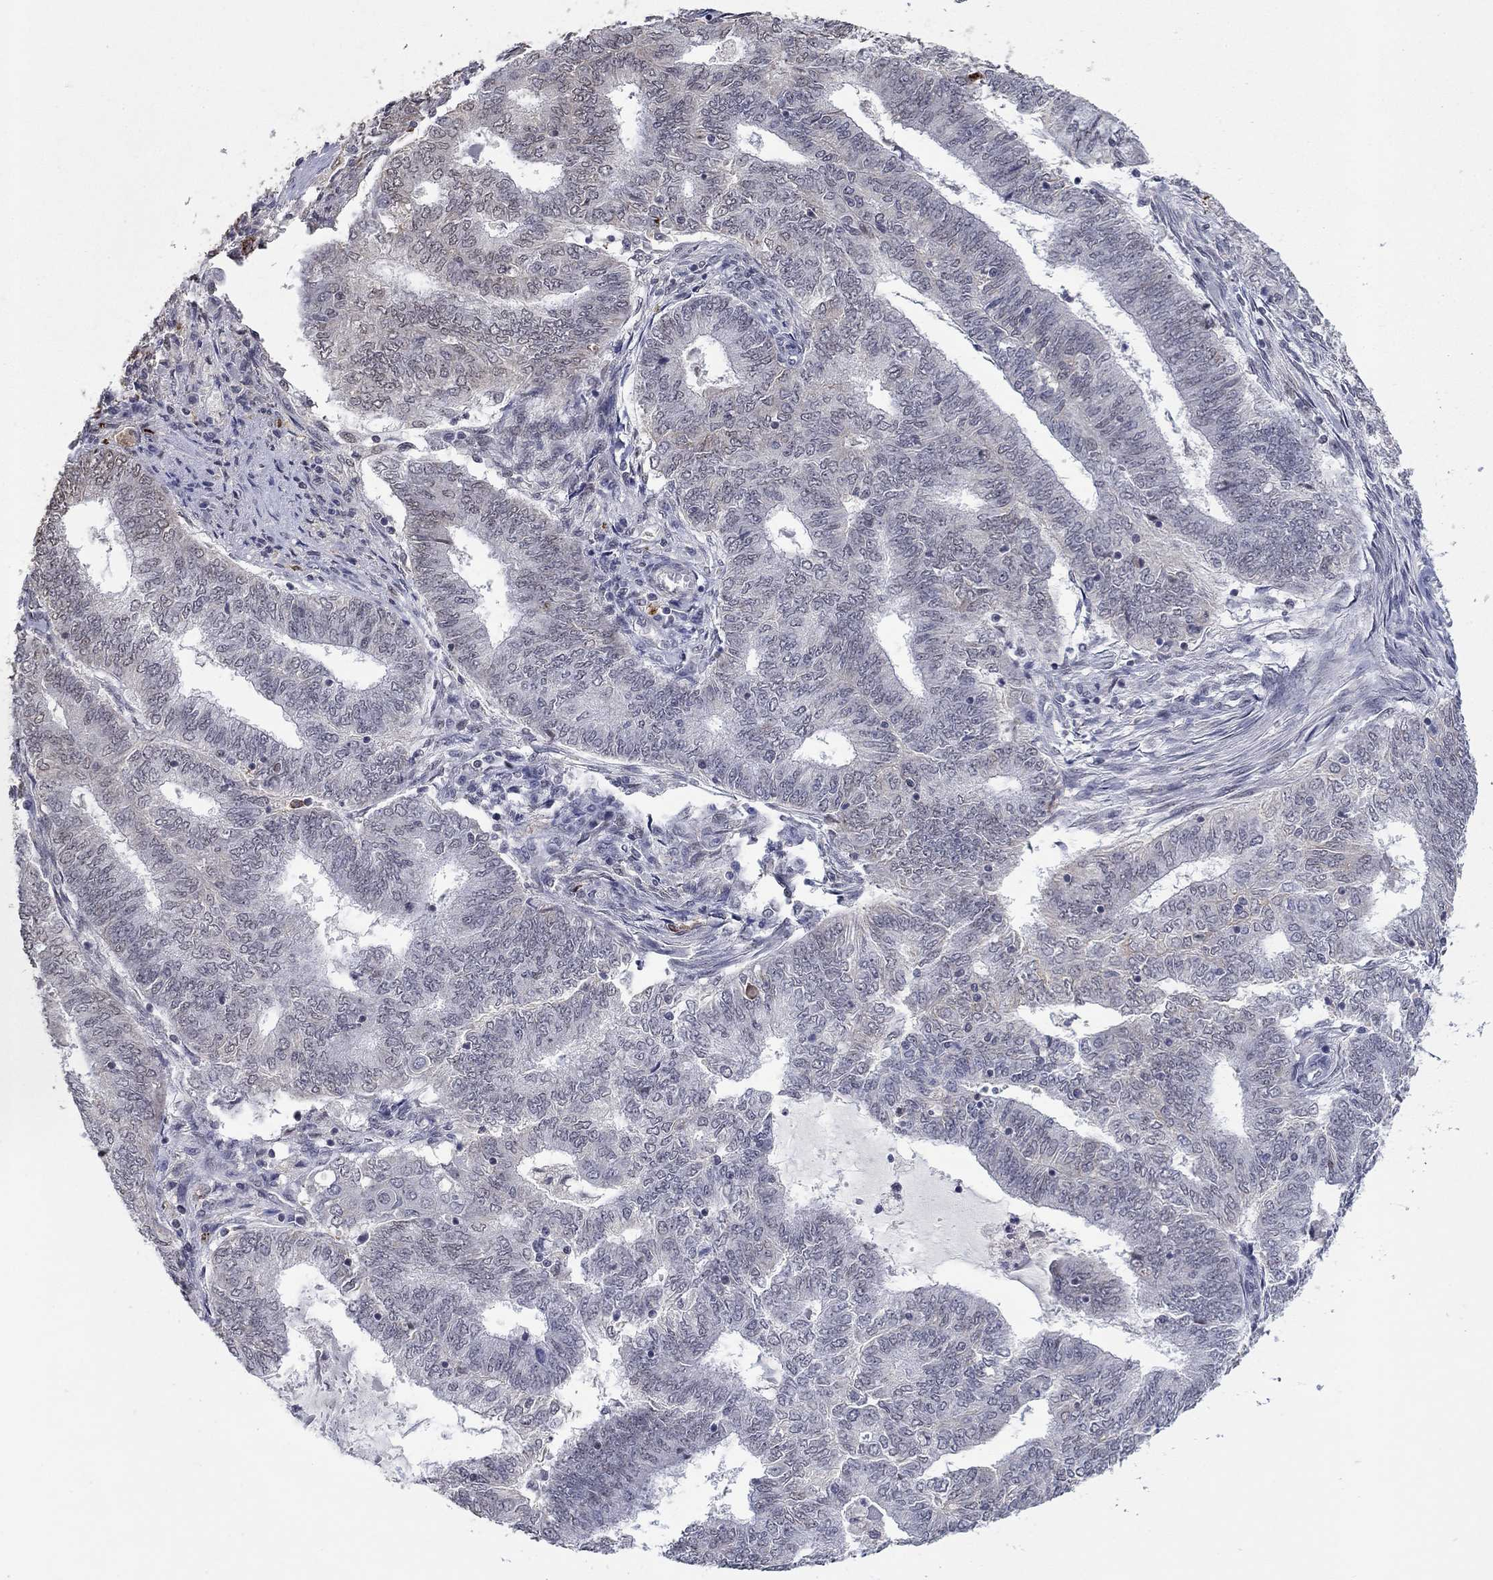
{"staining": {"intensity": "negative", "quantity": "none", "location": "none"}, "tissue": "endometrial cancer", "cell_type": "Tumor cells", "image_type": "cancer", "snomed": [{"axis": "morphology", "description": "Adenocarcinoma, NOS"}, {"axis": "topography", "description": "Endometrium"}], "caption": "DAB immunohistochemical staining of endometrial cancer shows no significant positivity in tumor cells. (DAB (3,3'-diaminobenzidine) immunohistochemistry, high magnification).", "gene": "GRIA3", "patient": {"sex": "female", "age": 62}}